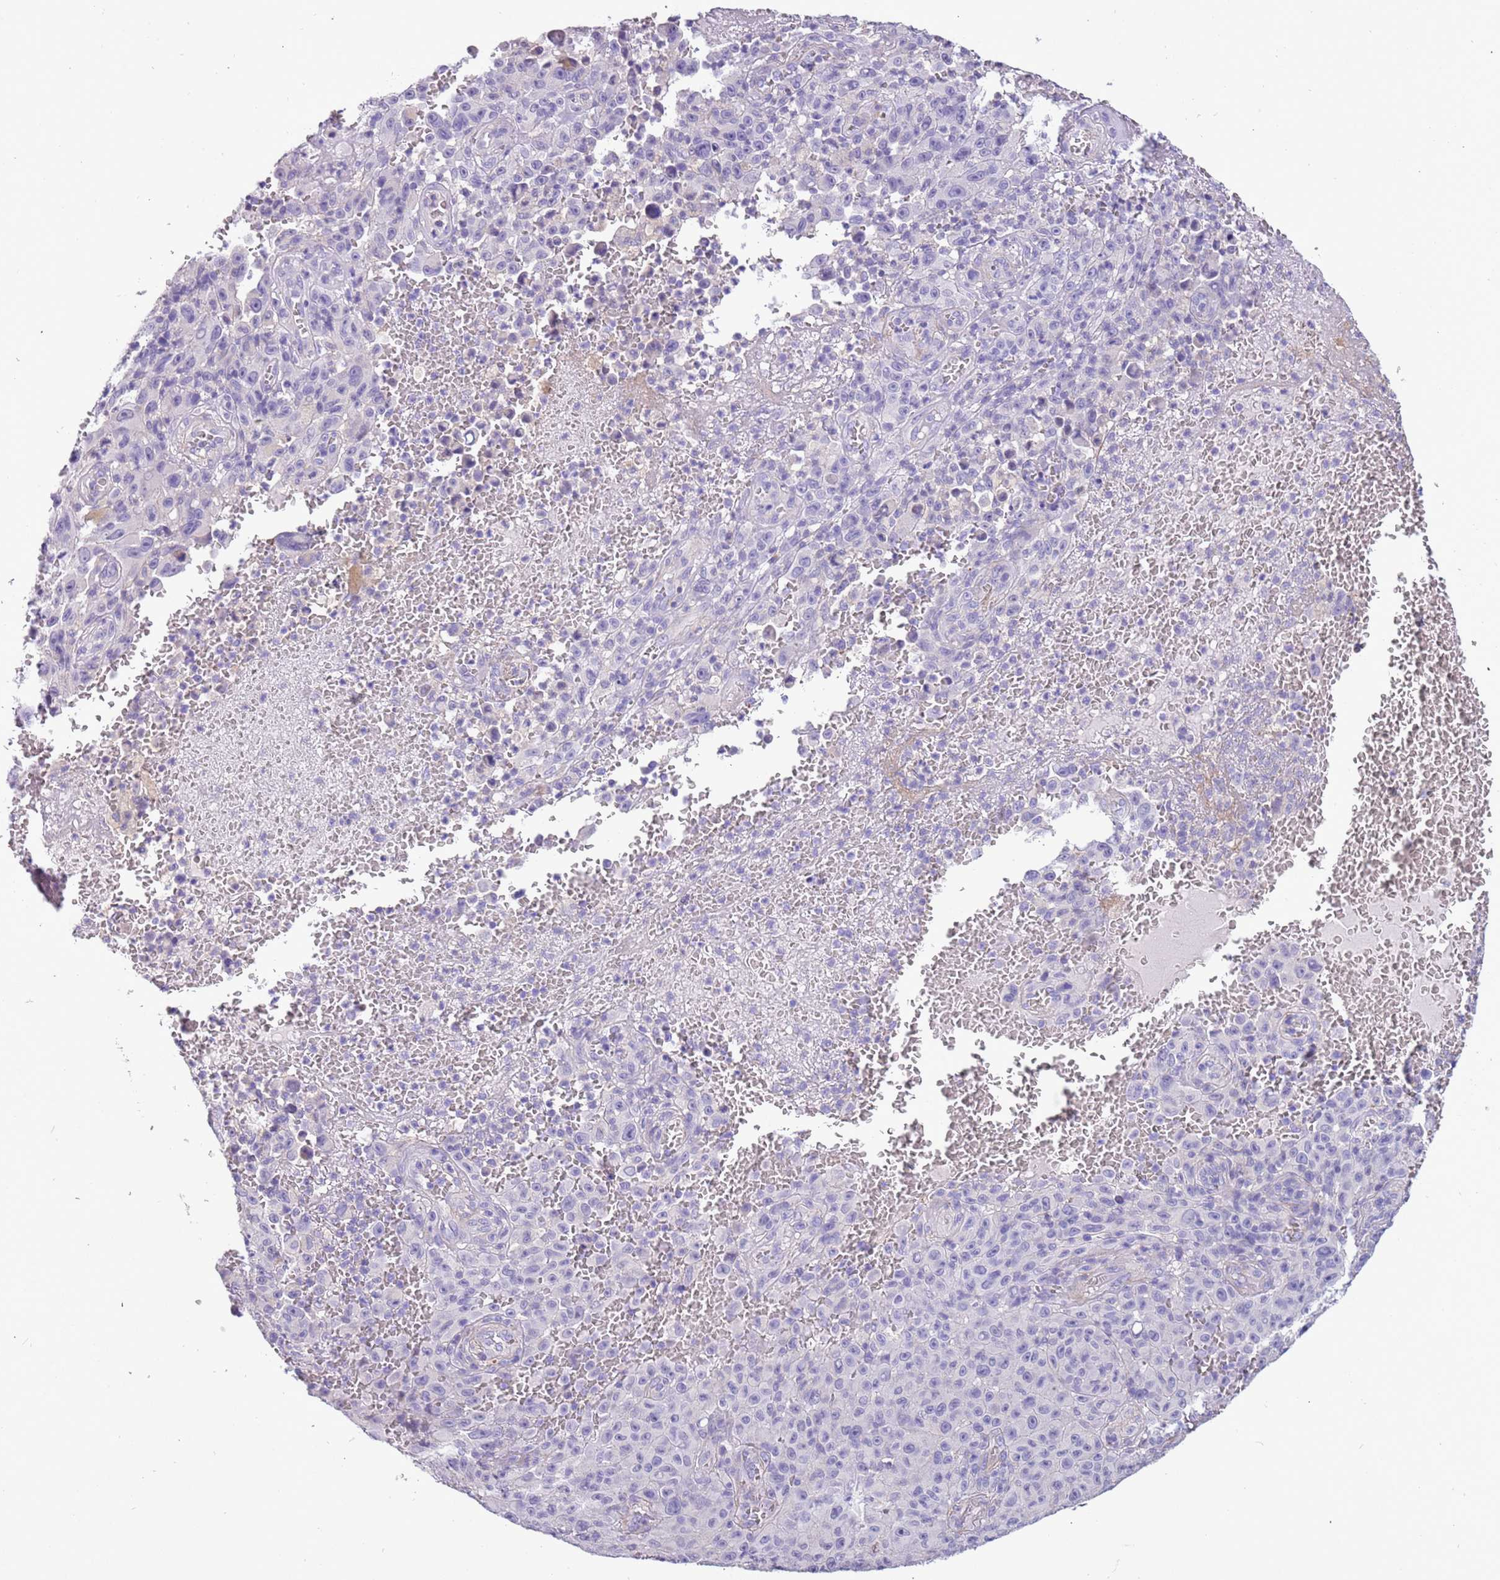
{"staining": {"intensity": "negative", "quantity": "none", "location": "none"}, "tissue": "melanoma", "cell_type": "Tumor cells", "image_type": "cancer", "snomed": [{"axis": "morphology", "description": "Malignant melanoma, NOS"}, {"axis": "topography", "description": "Skin"}], "caption": "Histopathology image shows no significant protein expression in tumor cells of malignant melanoma.", "gene": "PCGF2", "patient": {"sex": "female", "age": 82}}